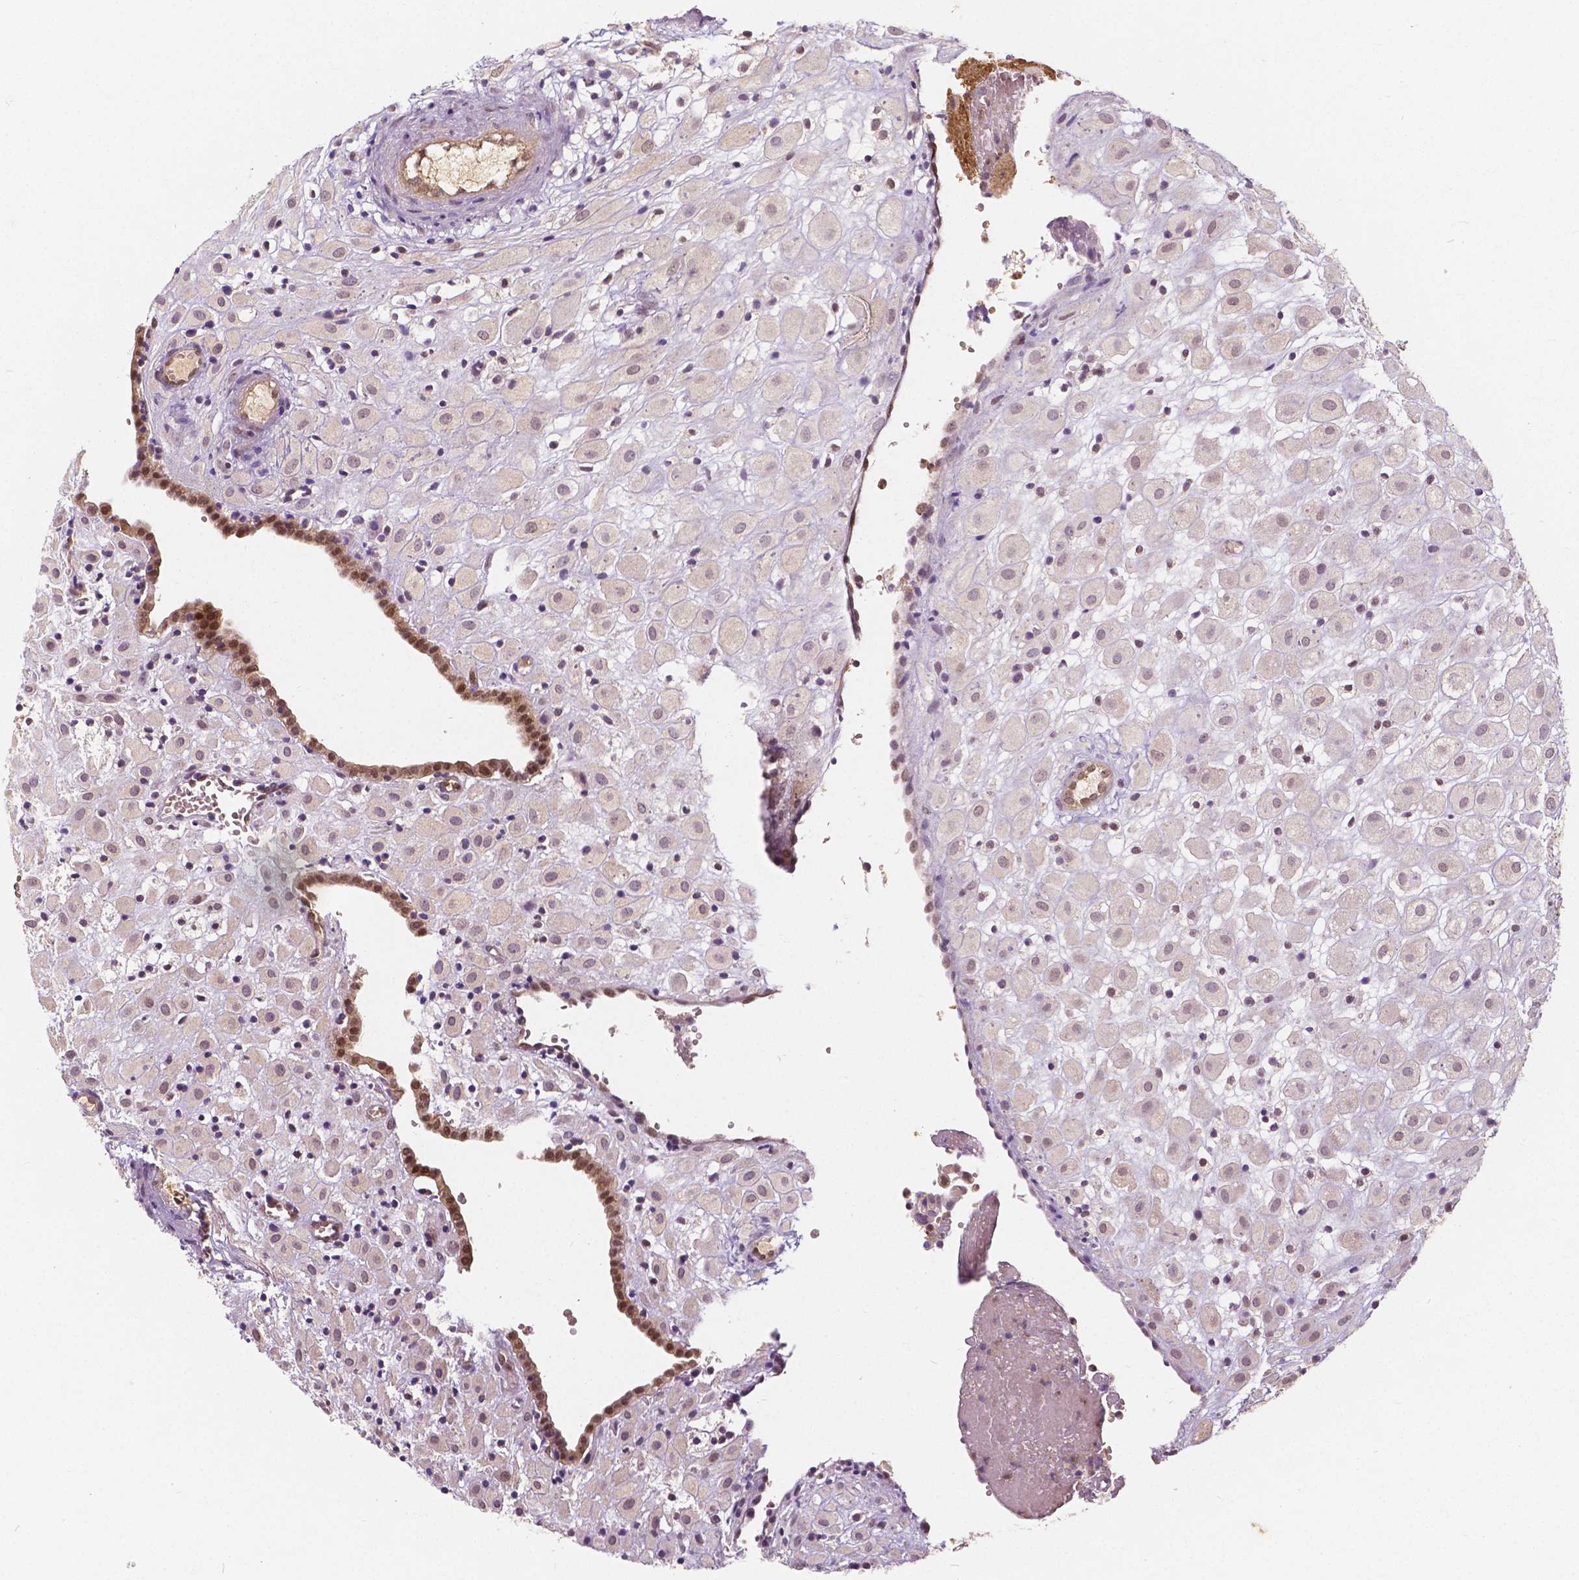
{"staining": {"intensity": "moderate", "quantity": "25%-75%", "location": "nuclear"}, "tissue": "placenta", "cell_type": "Decidual cells", "image_type": "normal", "snomed": [{"axis": "morphology", "description": "Normal tissue, NOS"}, {"axis": "topography", "description": "Placenta"}], "caption": "Protein staining of normal placenta displays moderate nuclear positivity in about 25%-75% of decidual cells.", "gene": "NAPRT", "patient": {"sex": "female", "age": 24}}